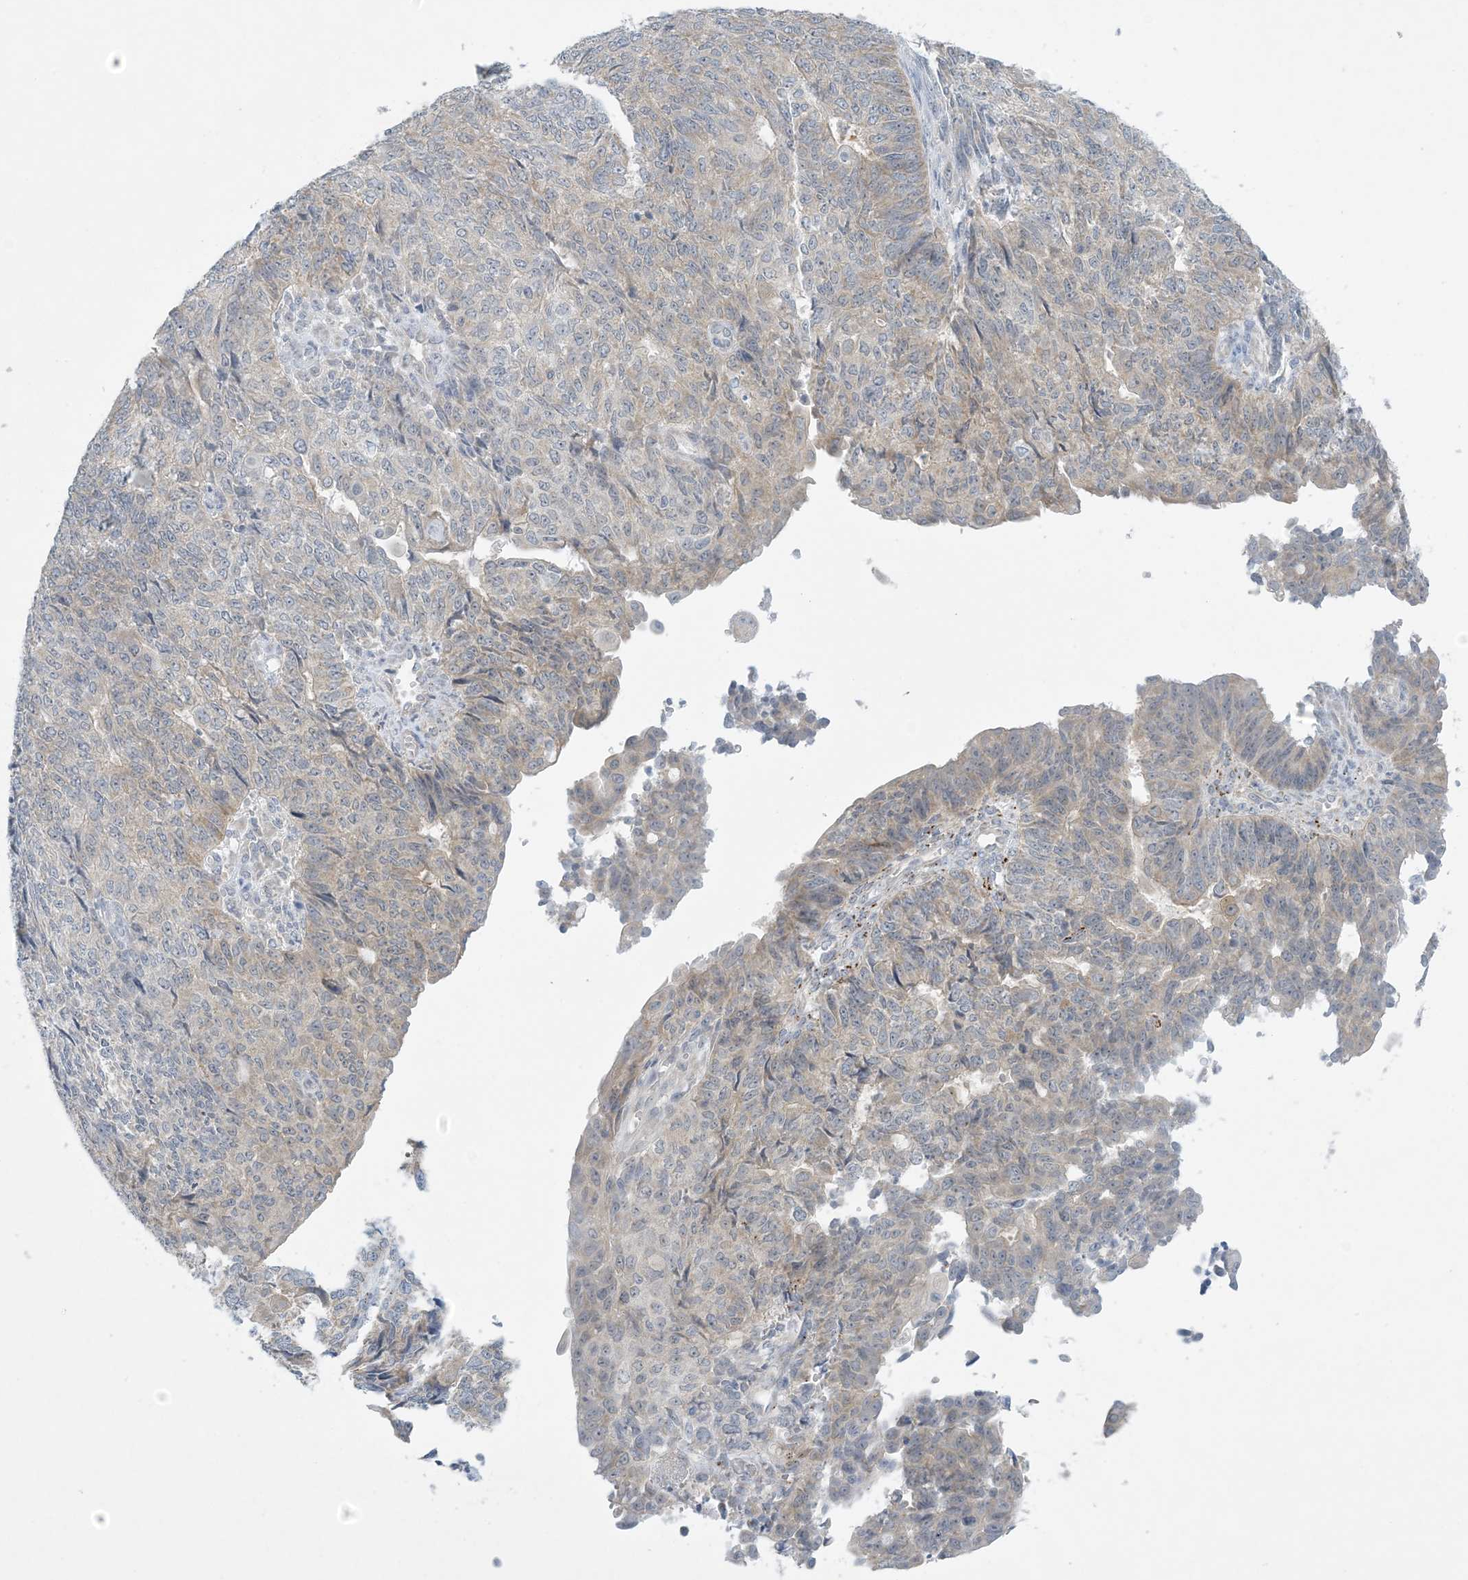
{"staining": {"intensity": "negative", "quantity": "none", "location": "none"}, "tissue": "endometrial cancer", "cell_type": "Tumor cells", "image_type": "cancer", "snomed": [{"axis": "morphology", "description": "Adenocarcinoma, NOS"}, {"axis": "topography", "description": "Endometrium"}], "caption": "Immunohistochemical staining of endometrial adenocarcinoma displays no significant staining in tumor cells.", "gene": "MRPS18A", "patient": {"sex": "female", "age": 32}}